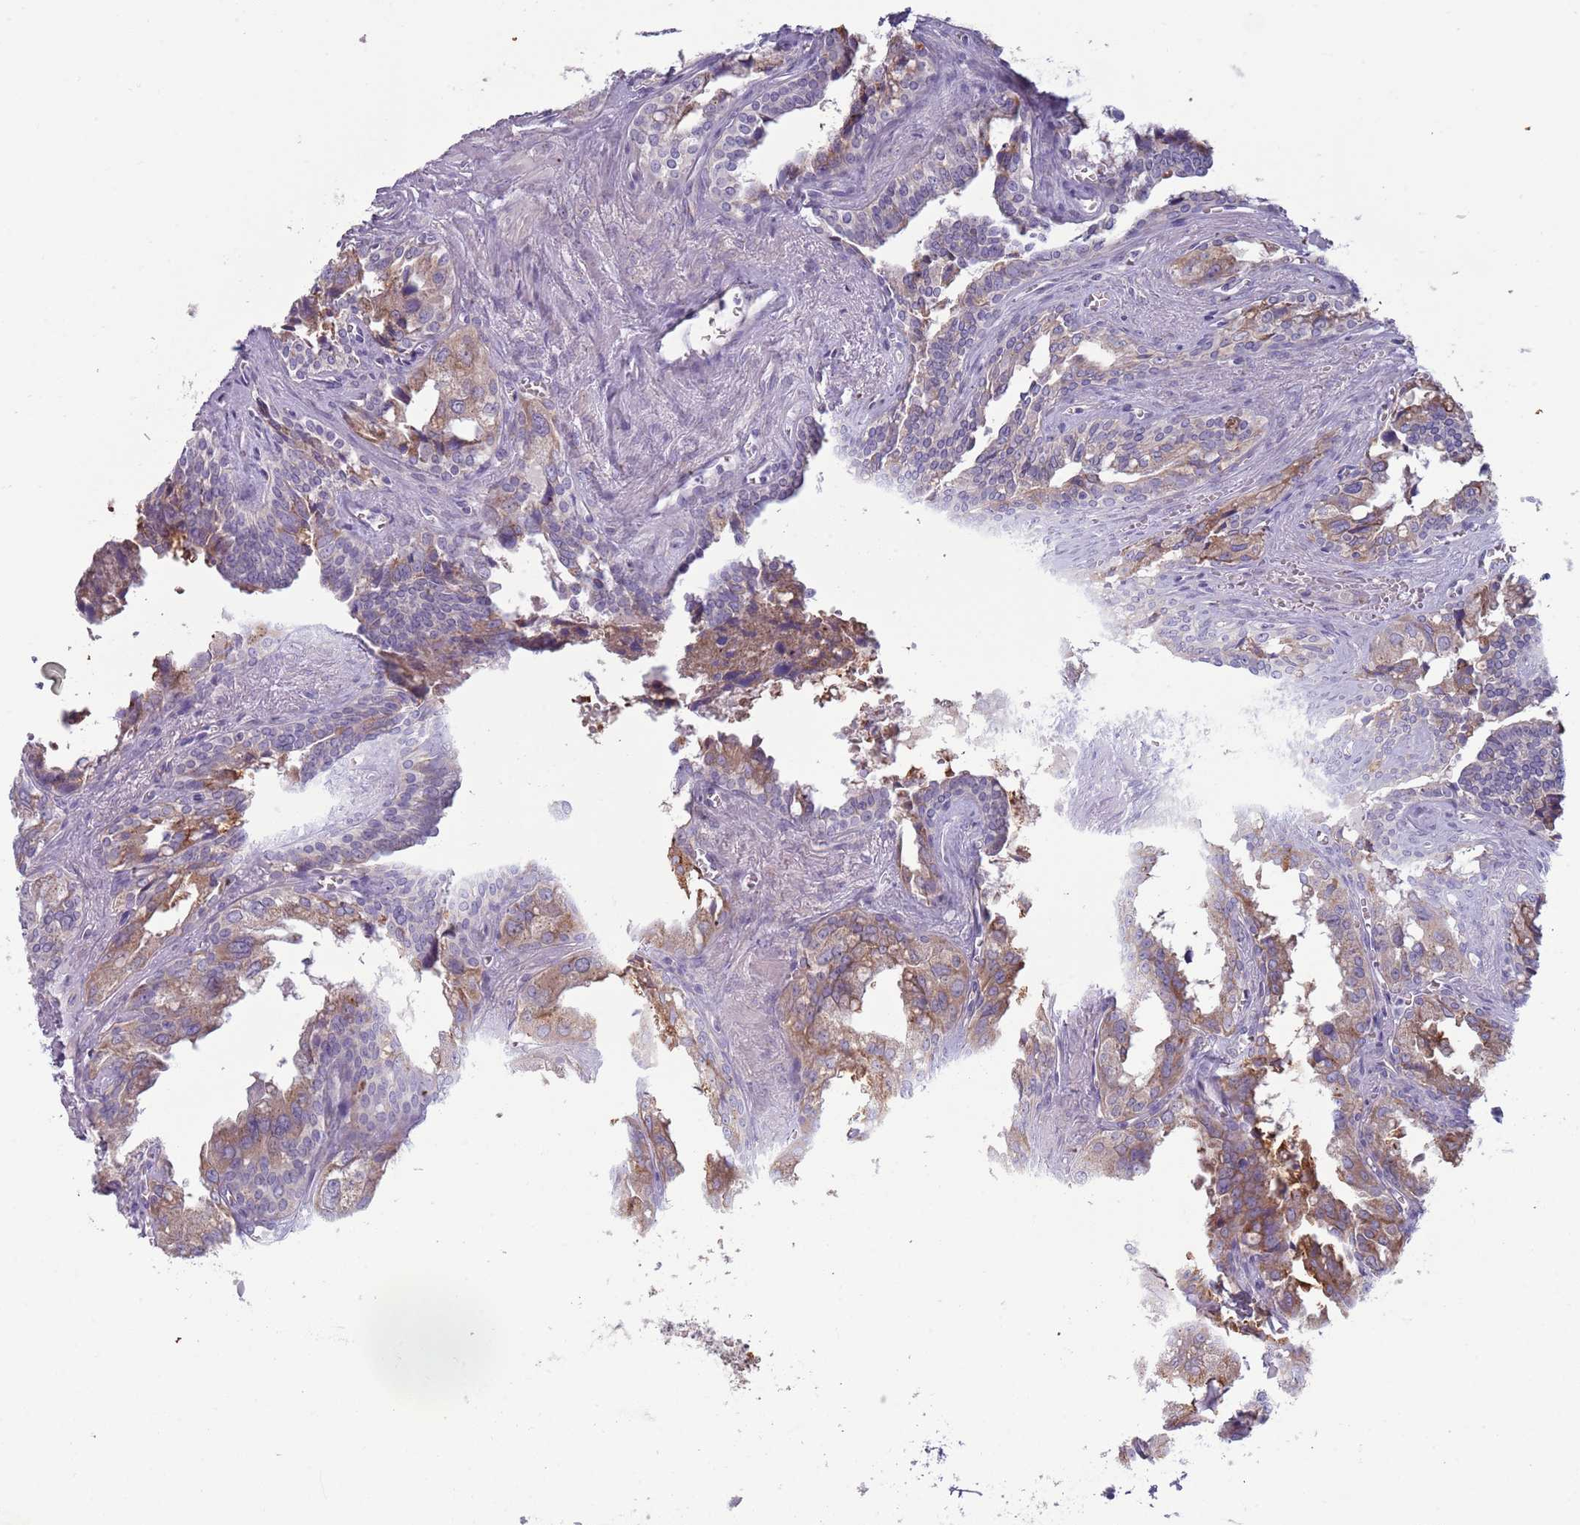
{"staining": {"intensity": "moderate", "quantity": ">75%", "location": "cytoplasmic/membranous"}, "tissue": "seminal vesicle", "cell_type": "Glandular cells", "image_type": "normal", "snomed": [{"axis": "morphology", "description": "Normal tissue, NOS"}, {"axis": "topography", "description": "Seminal veicle"}], "caption": "Seminal vesicle stained for a protein (brown) exhibits moderate cytoplasmic/membranous positive expression in about >75% of glandular cells.", "gene": "LTB", "patient": {"sex": "male", "age": 67}}